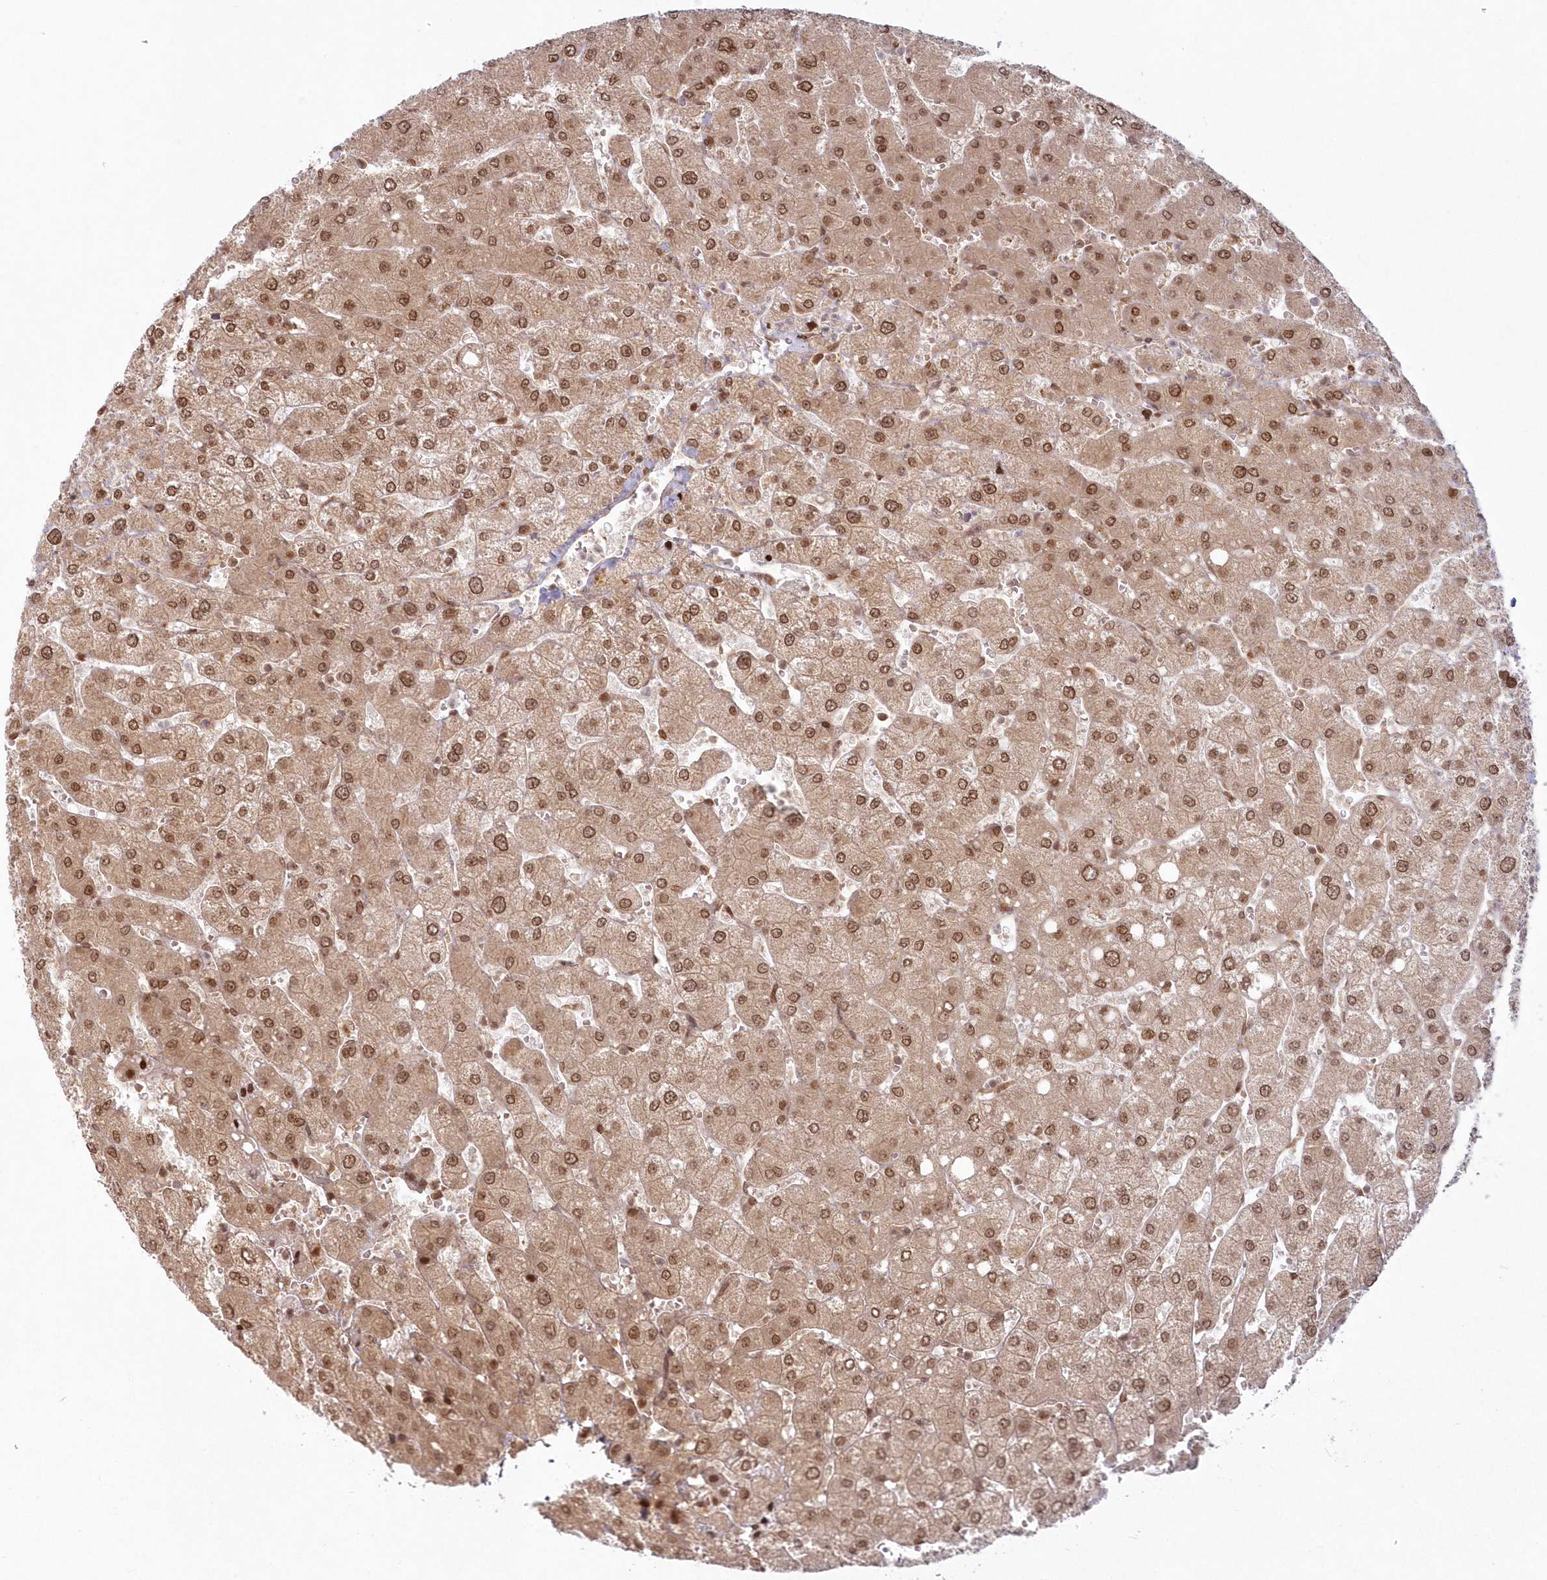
{"staining": {"intensity": "weak", "quantity": ">75%", "location": "cytoplasmic/membranous"}, "tissue": "liver", "cell_type": "Cholangiocytes", "image_type": "normal", "snomed": [{"axis": "morphology", "description": "Normal tissue, NOS"}, {"axis": "topography", "description": "Liver"}], "caption": "Protein expression by immunohistochemistry (IHC) demonstrates weak cytoplasmic/membranous positivity in about >75% of cholangiocytes in benign liver.", "gene": "TOGARAM2", "patient": {"sex": "male", "age": 55}}